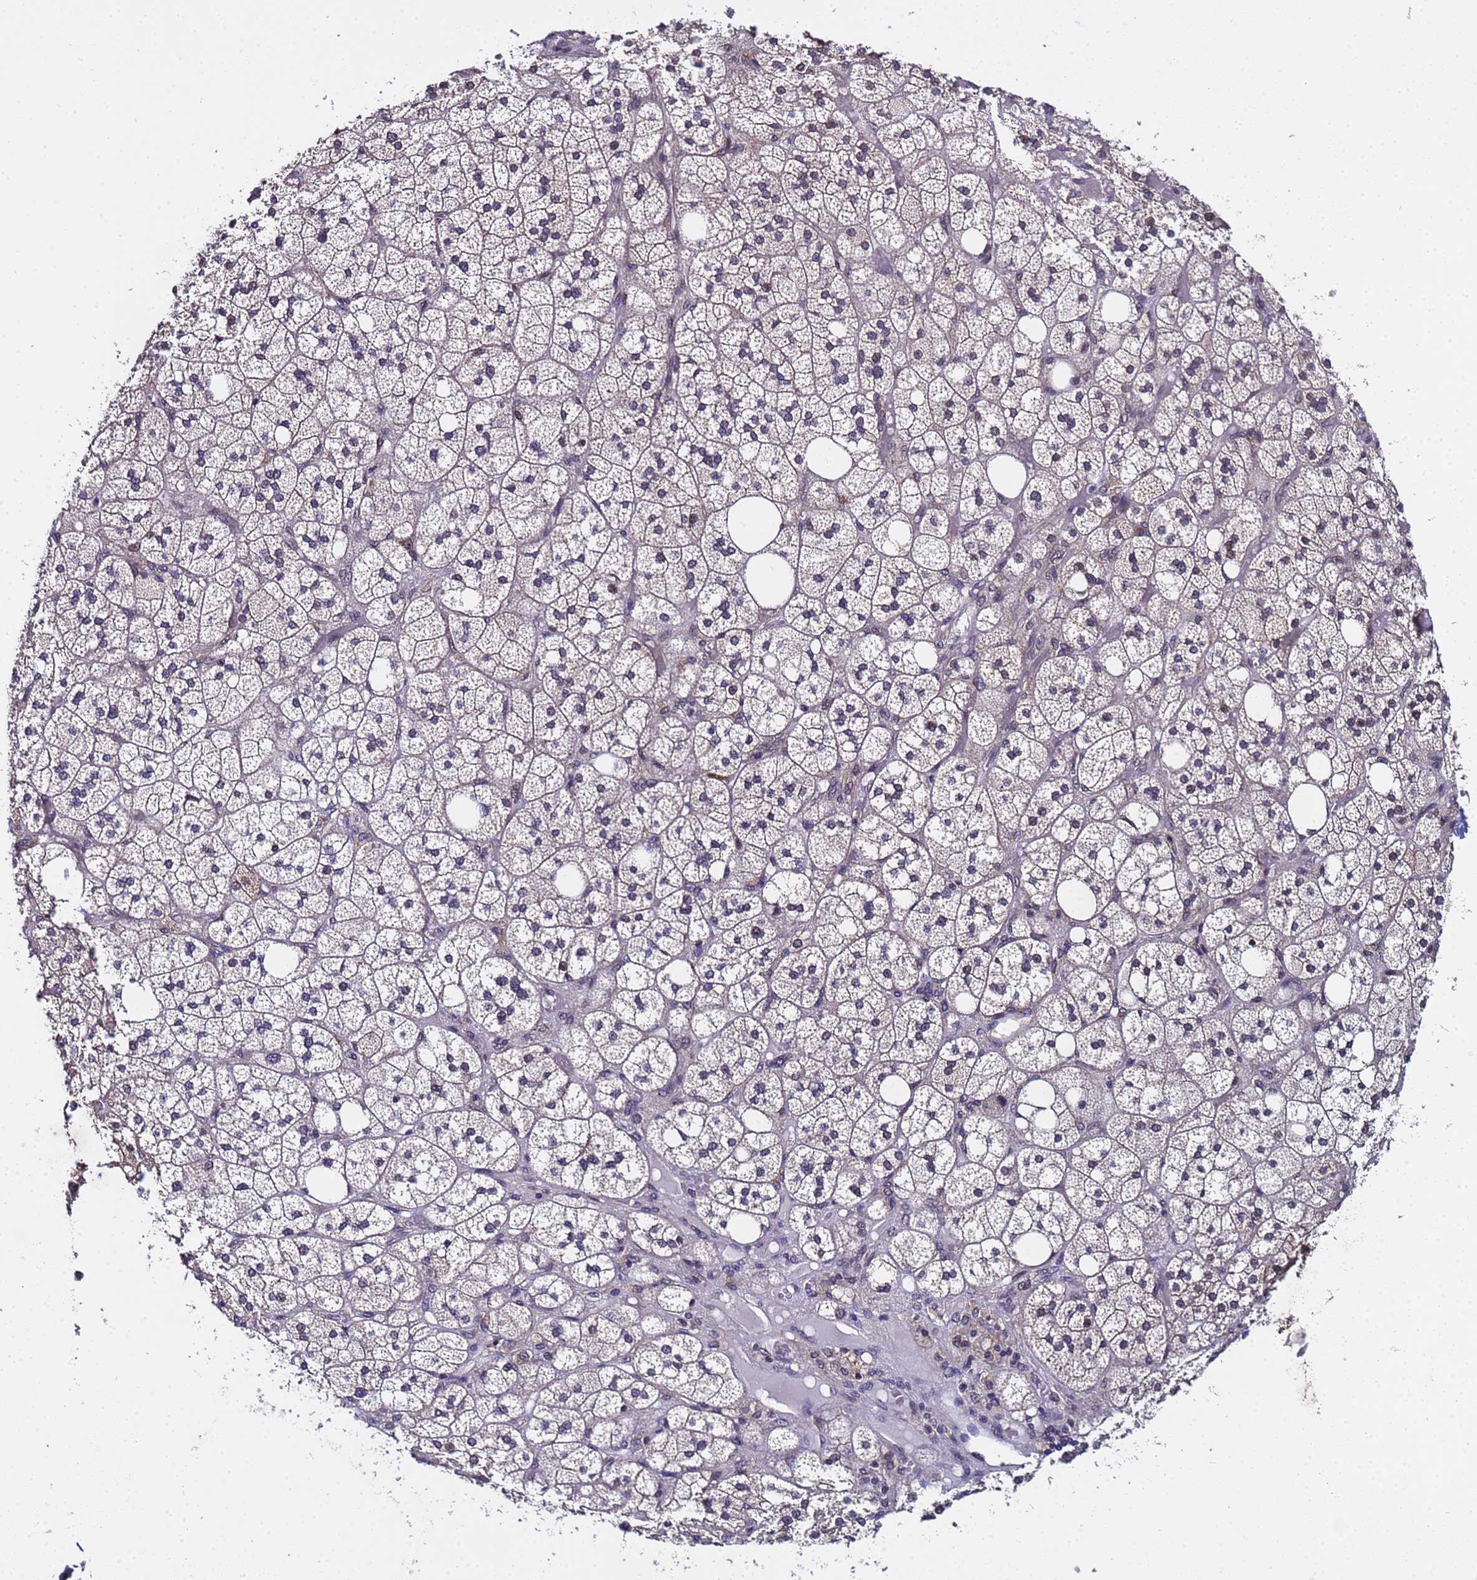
{"staining": {"intensity": "moderate", "quantity": "25%-75%", "location": "cytoplasmic/membranous,nuclear"}, "tissue": "adrenal gland", "cell_type": "Glandular cells", "image_type": "normal", "snomed": [{"axis": "morphology", "description": "Normal tissue, NOS"}, {"axis": "topography", "description": "Adrenal gland"}], "caption": "IHC image of benign human adrenal gland stained for a protein (brown), which reveals medium levels of moderate cytoplasmic/membranous,nuclear expression in approximately 25%-75% of glandular cells.", "gene": "ANAPC13", "patient": {"sex": "male", "age": 61}}